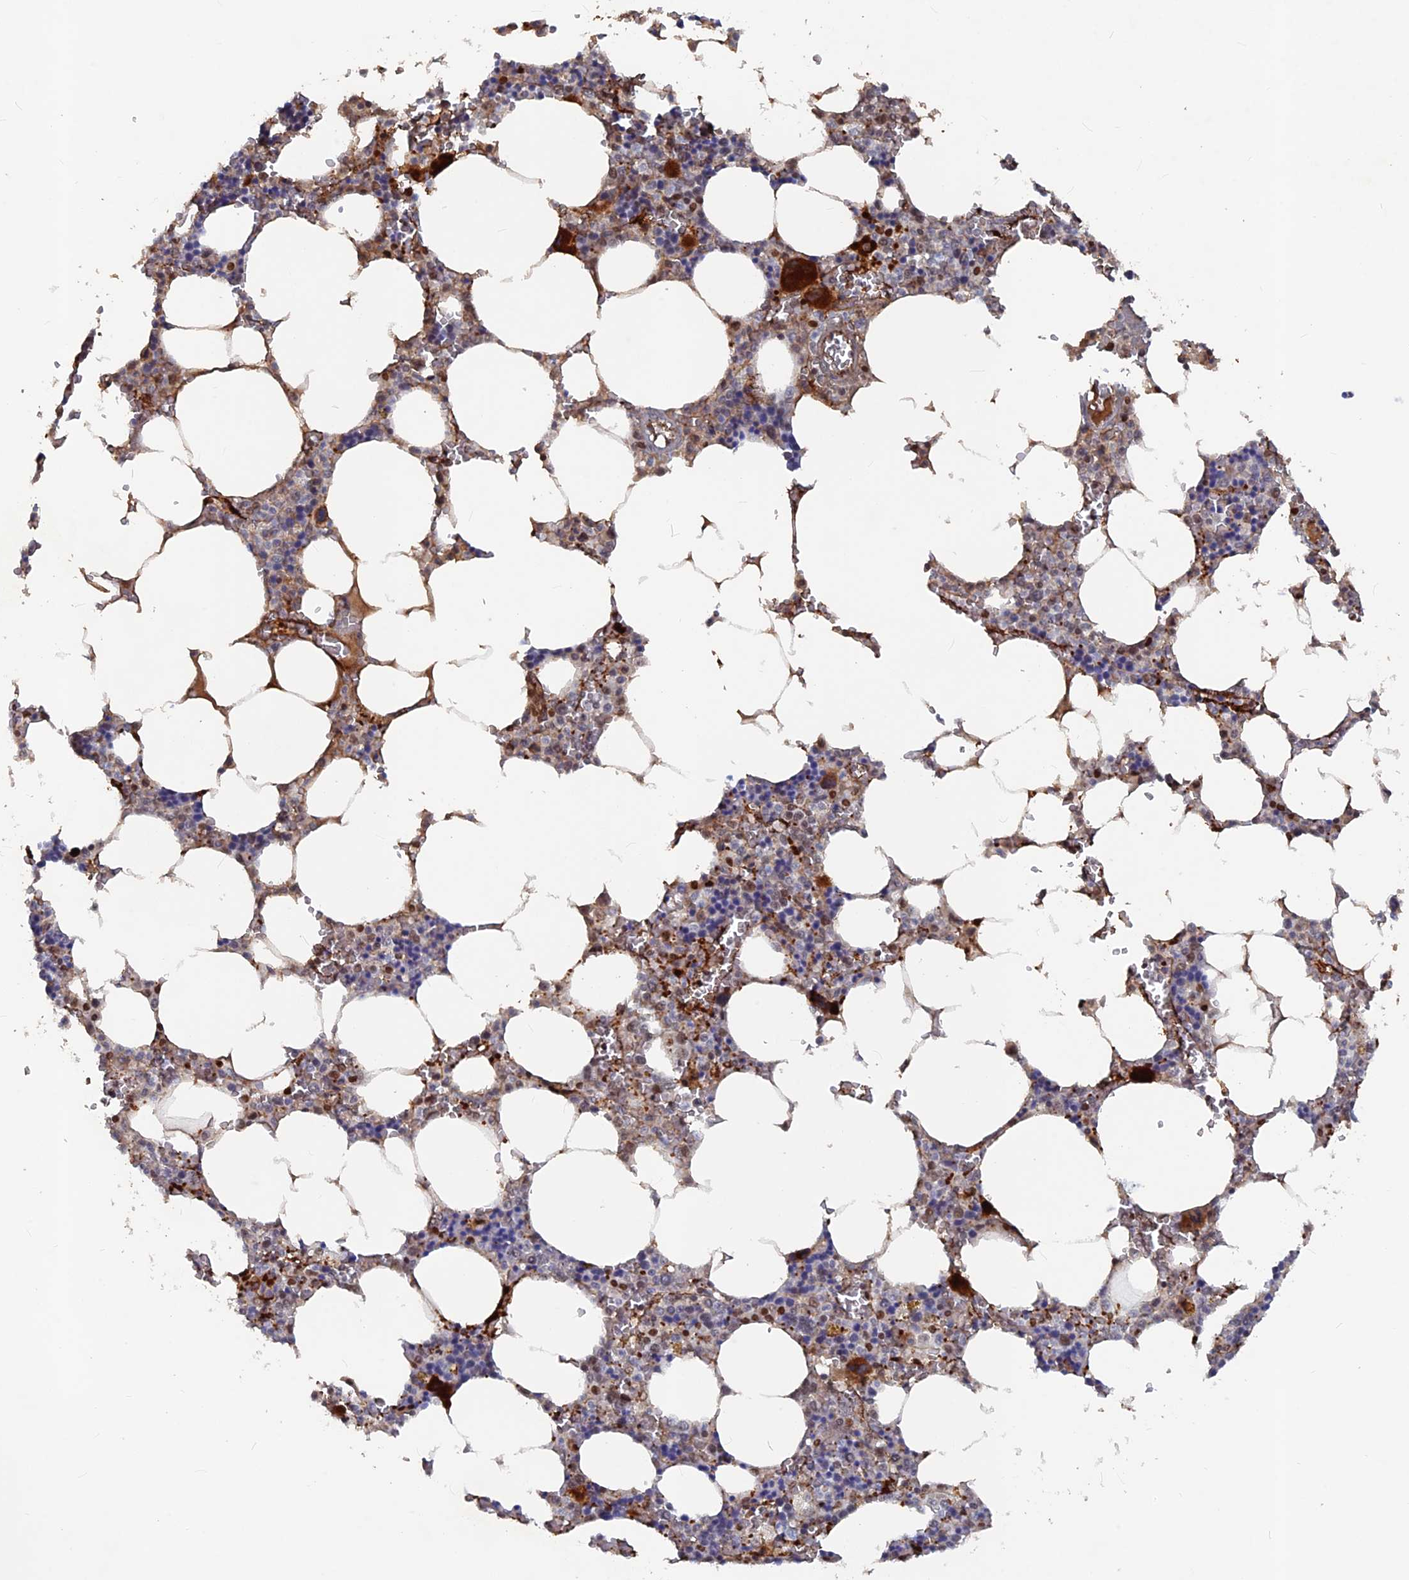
{"staining": {"intensity": "strong", "quantity": "<25%", "location": "cytoplasmic/membranous"}, "tissue": "bone marrow", "cell_type": "Hematopoietic cells", "image_type": "normal", "snomed": [{"axis": "morphology", "description": "Normal tissue, NOS"}, {"axis": "topography", "description": "Bone marrow"}], "caption": "Immunohistochemical staining of benign human bone marrow shows medium levels of strong cytoplasmic/membranous staining in approximately <25% of hematopoietic cells.", "gene": "SH3D21", "patient": {"sex": "male", "age": 70}}